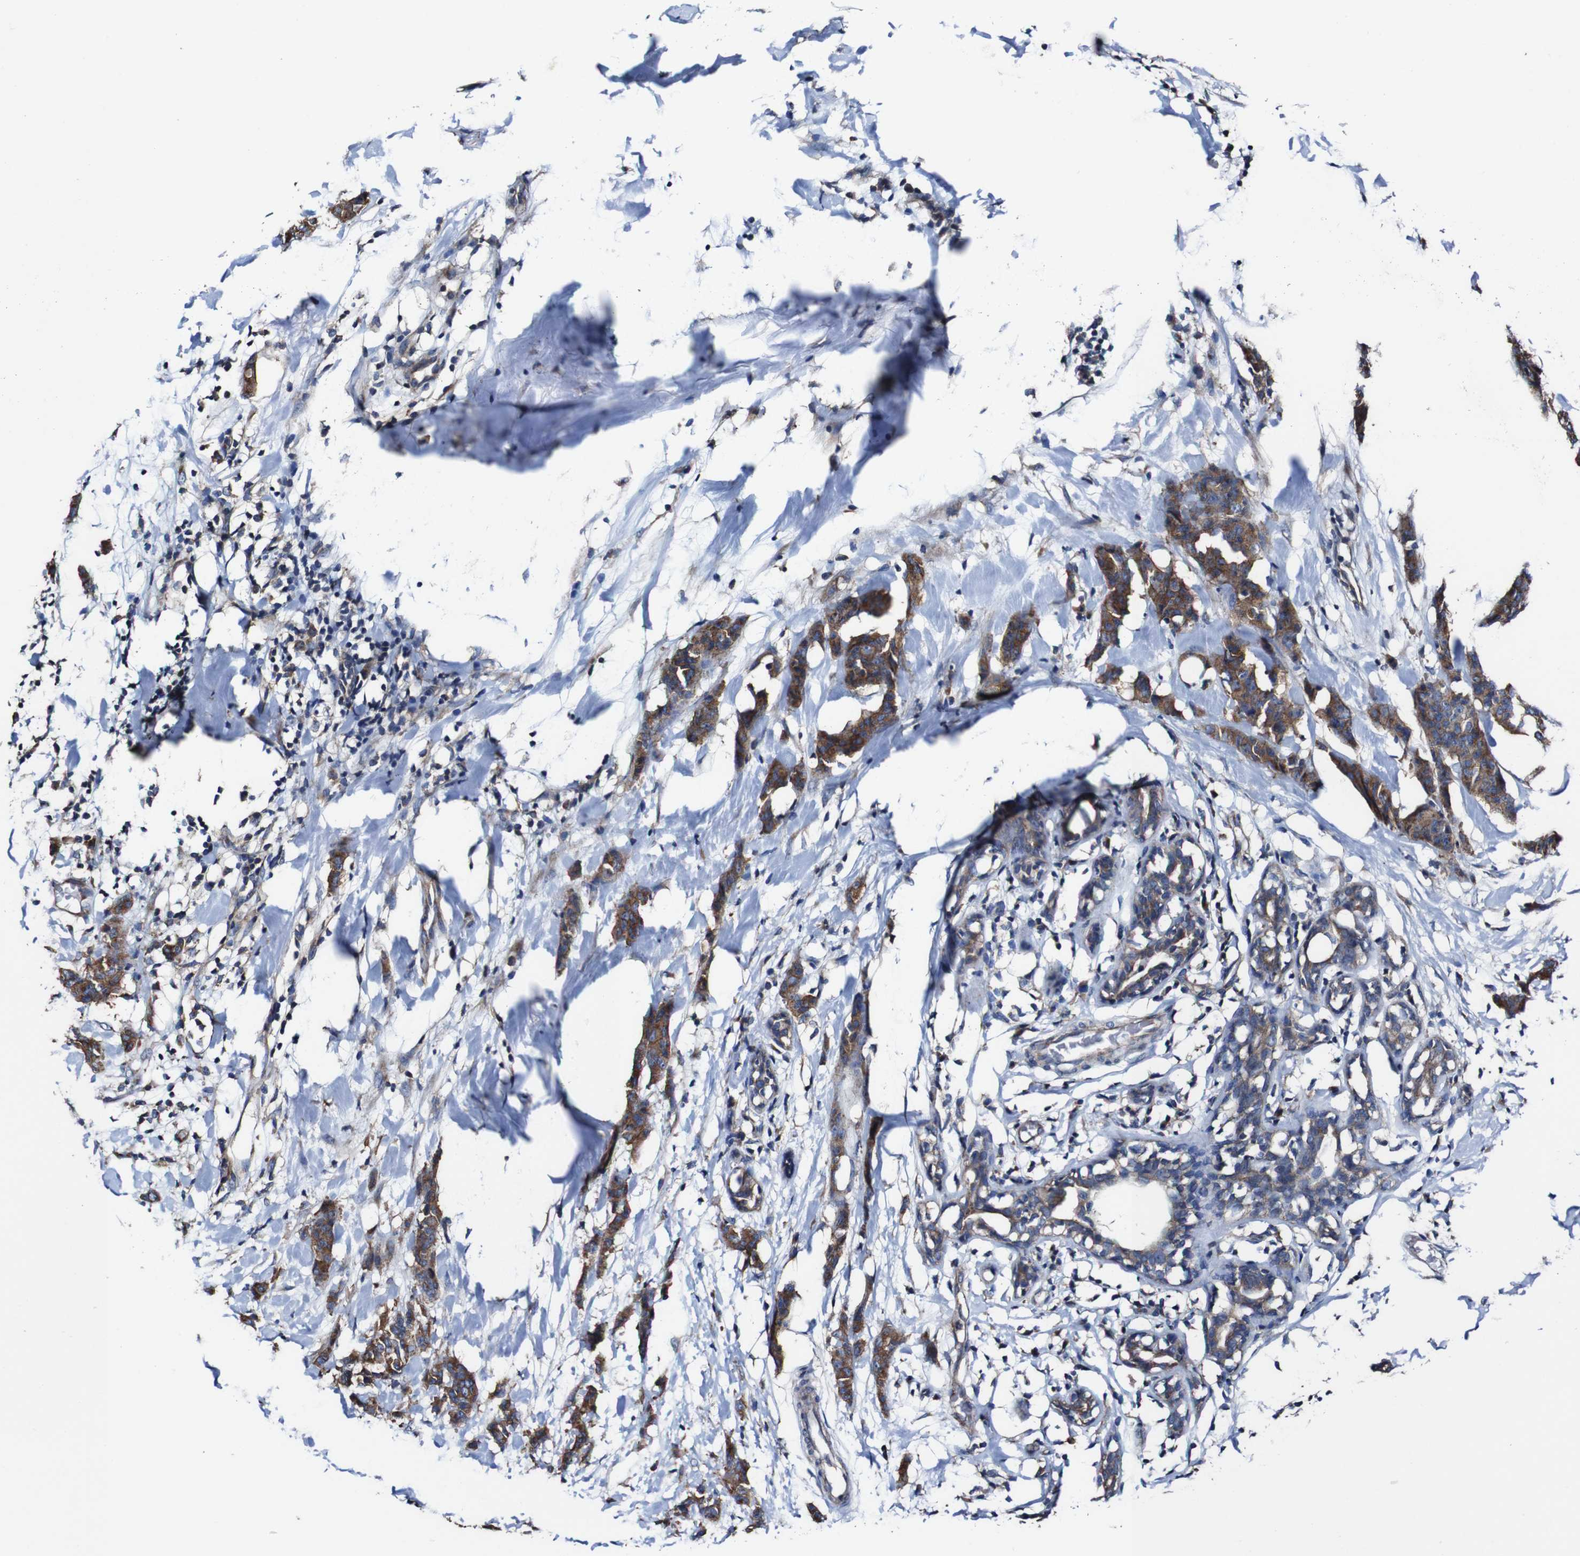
{"staining": {"intensity": "moderate", "quantity": ">75%", "location": "cytoplasmic/membranous"}, "tissue": "breast cancer", "cell_type": "Tumor cells", "image_type": "cancer", "snomed": [{"axis": "morphology", "description": "Normal tissue, NOS"}, {"axis": "morphology", "description": "Duct carcinoma"}, {"axis": "topography", "description": "Breast"}], "caption": "IHC micrograph of neoplastic tissue: human breast invasive ductal carcinoma stained using IHC reveals medium levels of moderate protein expression localized specifically in the cytoplasmic/membranous of tumor cells, appearing as a cytoplasmic/membranous brown color.", "gene": "CSF1R", "patient": {"sex": "female", "age": 40}}